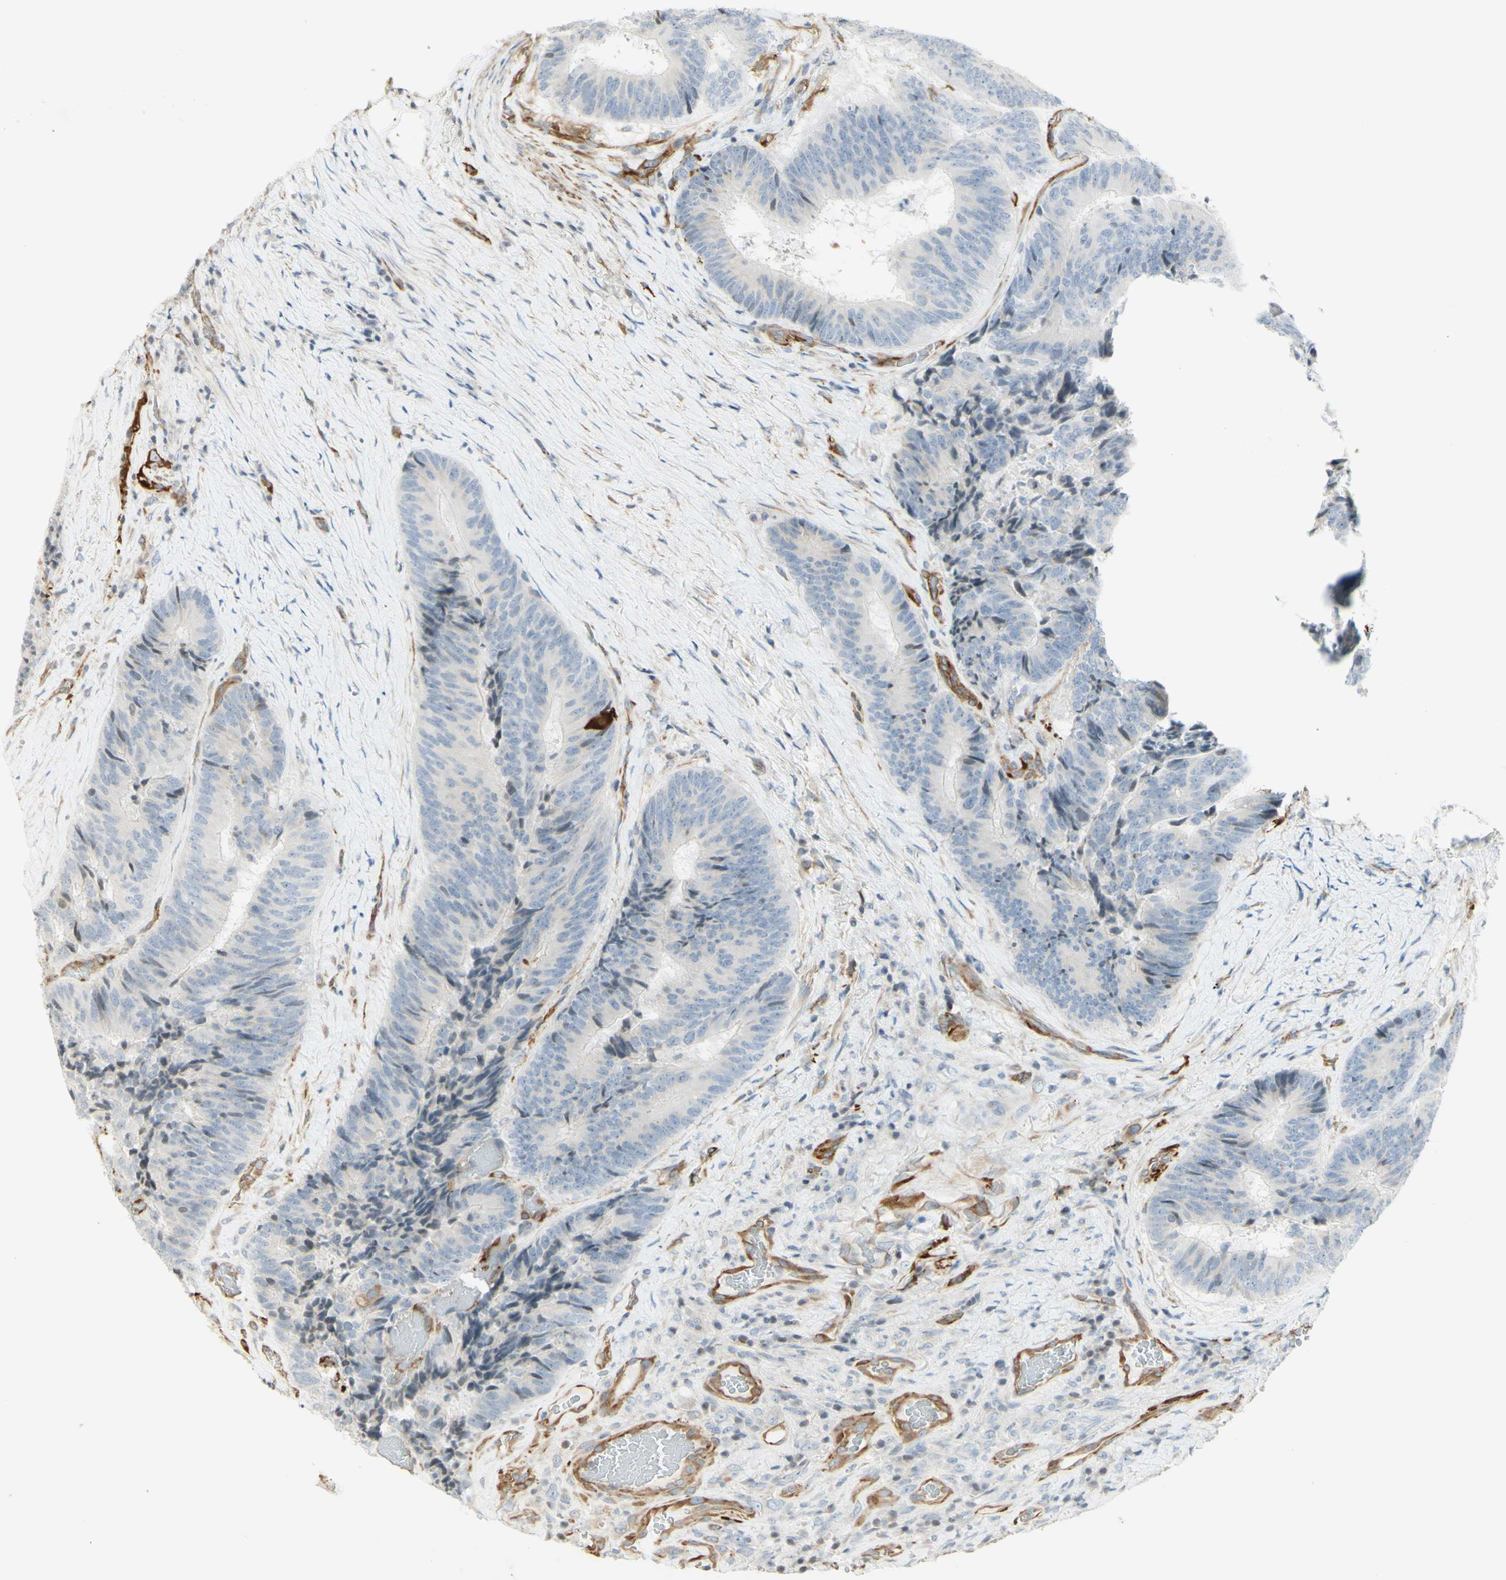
{"staining": {"intensity": "negative", "quantity": "none", "location": "none"}, "tissue": "colorectal cancer", "cell_type": "Tumor cells", "image_type": "cancer", "snomed": [{"axis": "morphology", "description": "Adenocarcinoma, NOS"}, {"axis": "topography", "description": "Rectum"}], "caption": "A high-resolution photomicrograph shows IHC staining of colorectal cancer (adenocarcinoma), which shows no significant positivity in tumor cells.", "gene": "MAP1B", "patient": {"sex": "male", "age": 72}}